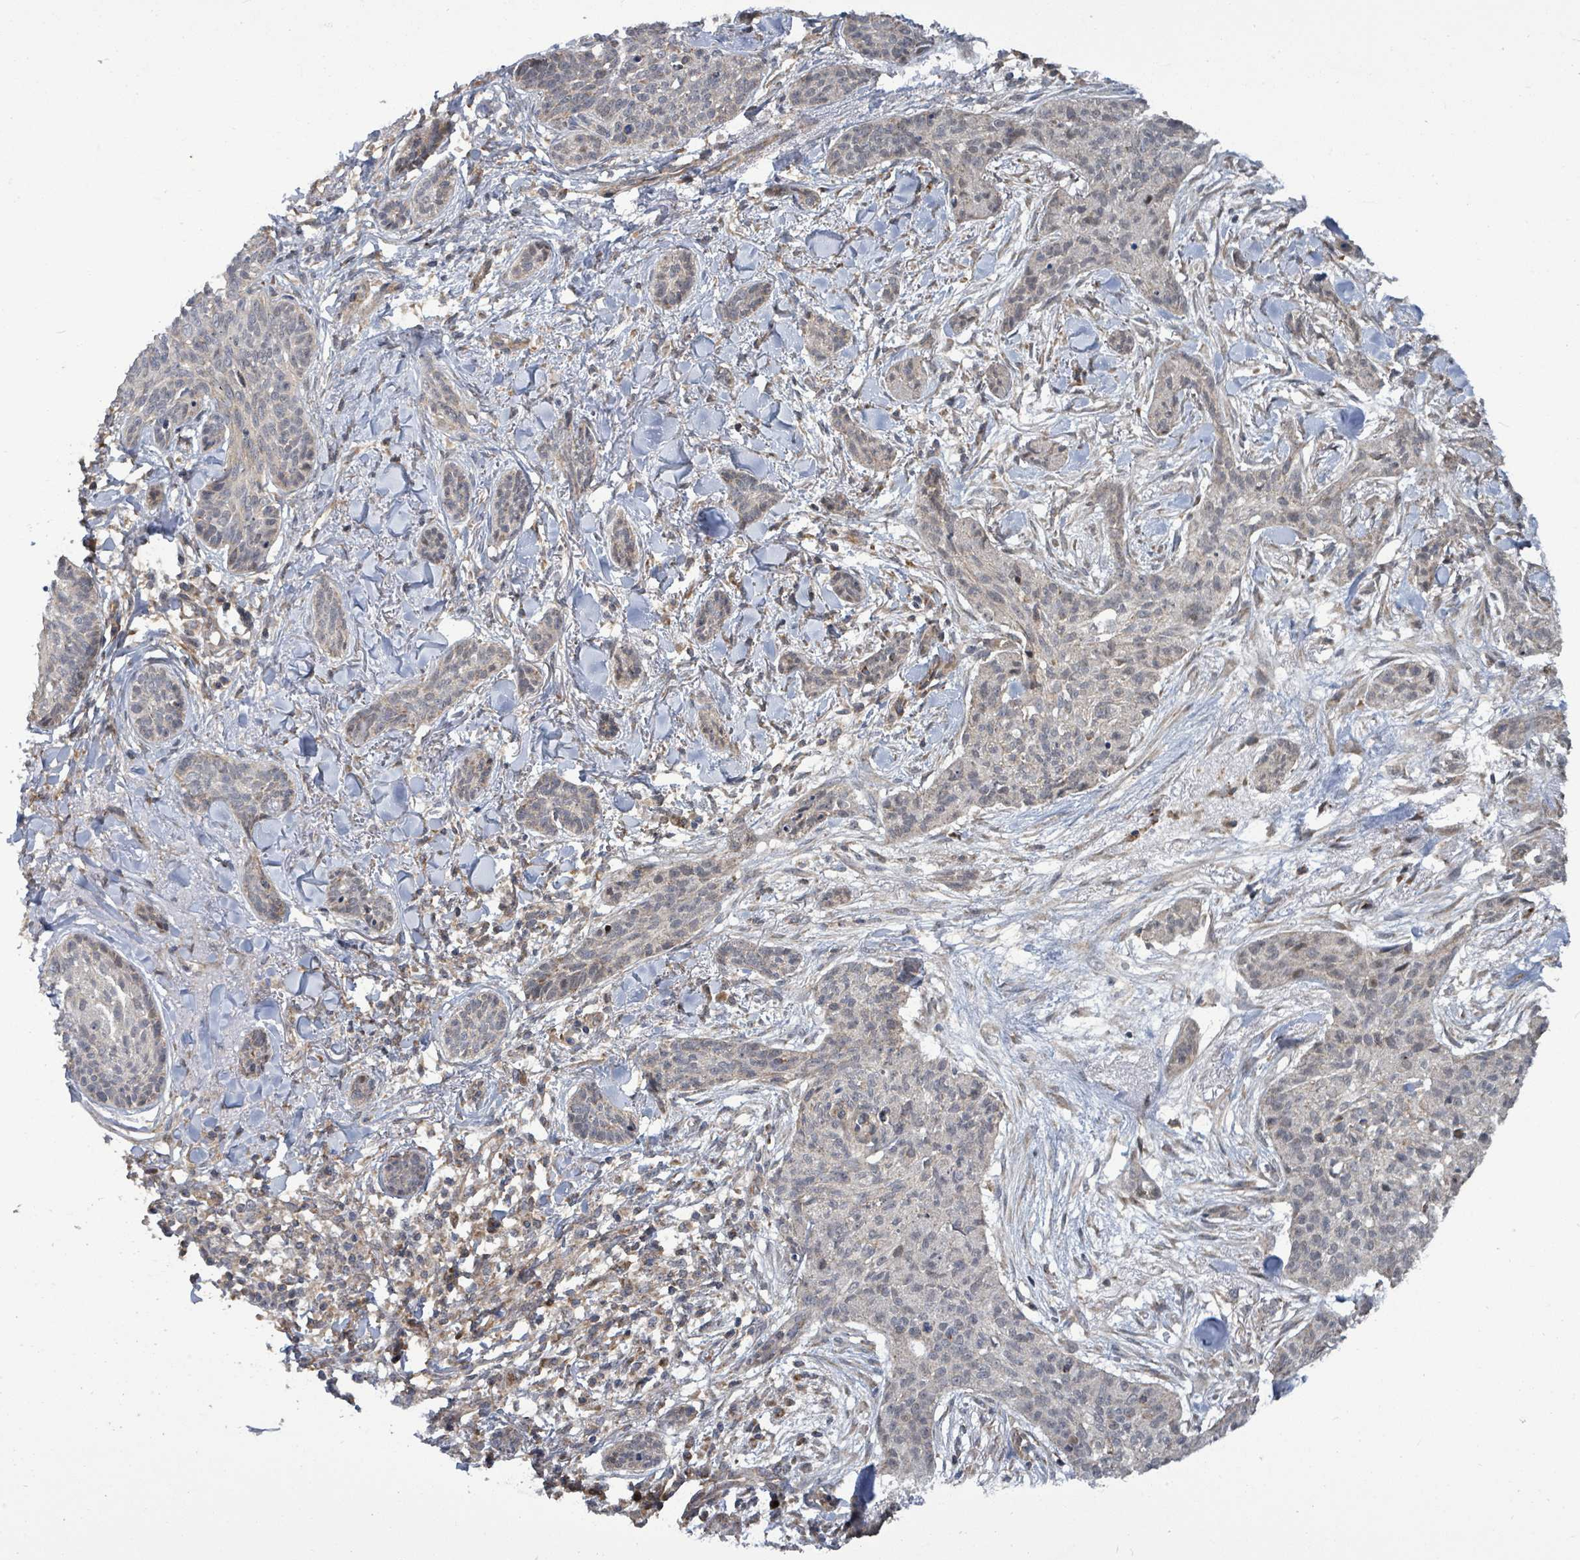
{"staining": {"intensity": "negative", "quantity": "none", "location": "none"}, "tissue": "skin cancer", "cell_type": "Tumor cells", "image_type": "cancer", "snomed": [{"axis": "morphology", "description": "Basal cell carcinoma"}, {"axis": "topography", "description": "Skin"}], "caption": "Immunohistochemistry (IHC) photomicrograph of neoplastic tissue: skin cancer (basal cell carcinoma) stained with DAB (3,3'-diaminobenzidine) demonstrates no significant protein staining in tumor cells.", "gene": "COQ6", "patient": {"sex": "male", "age": 52}}